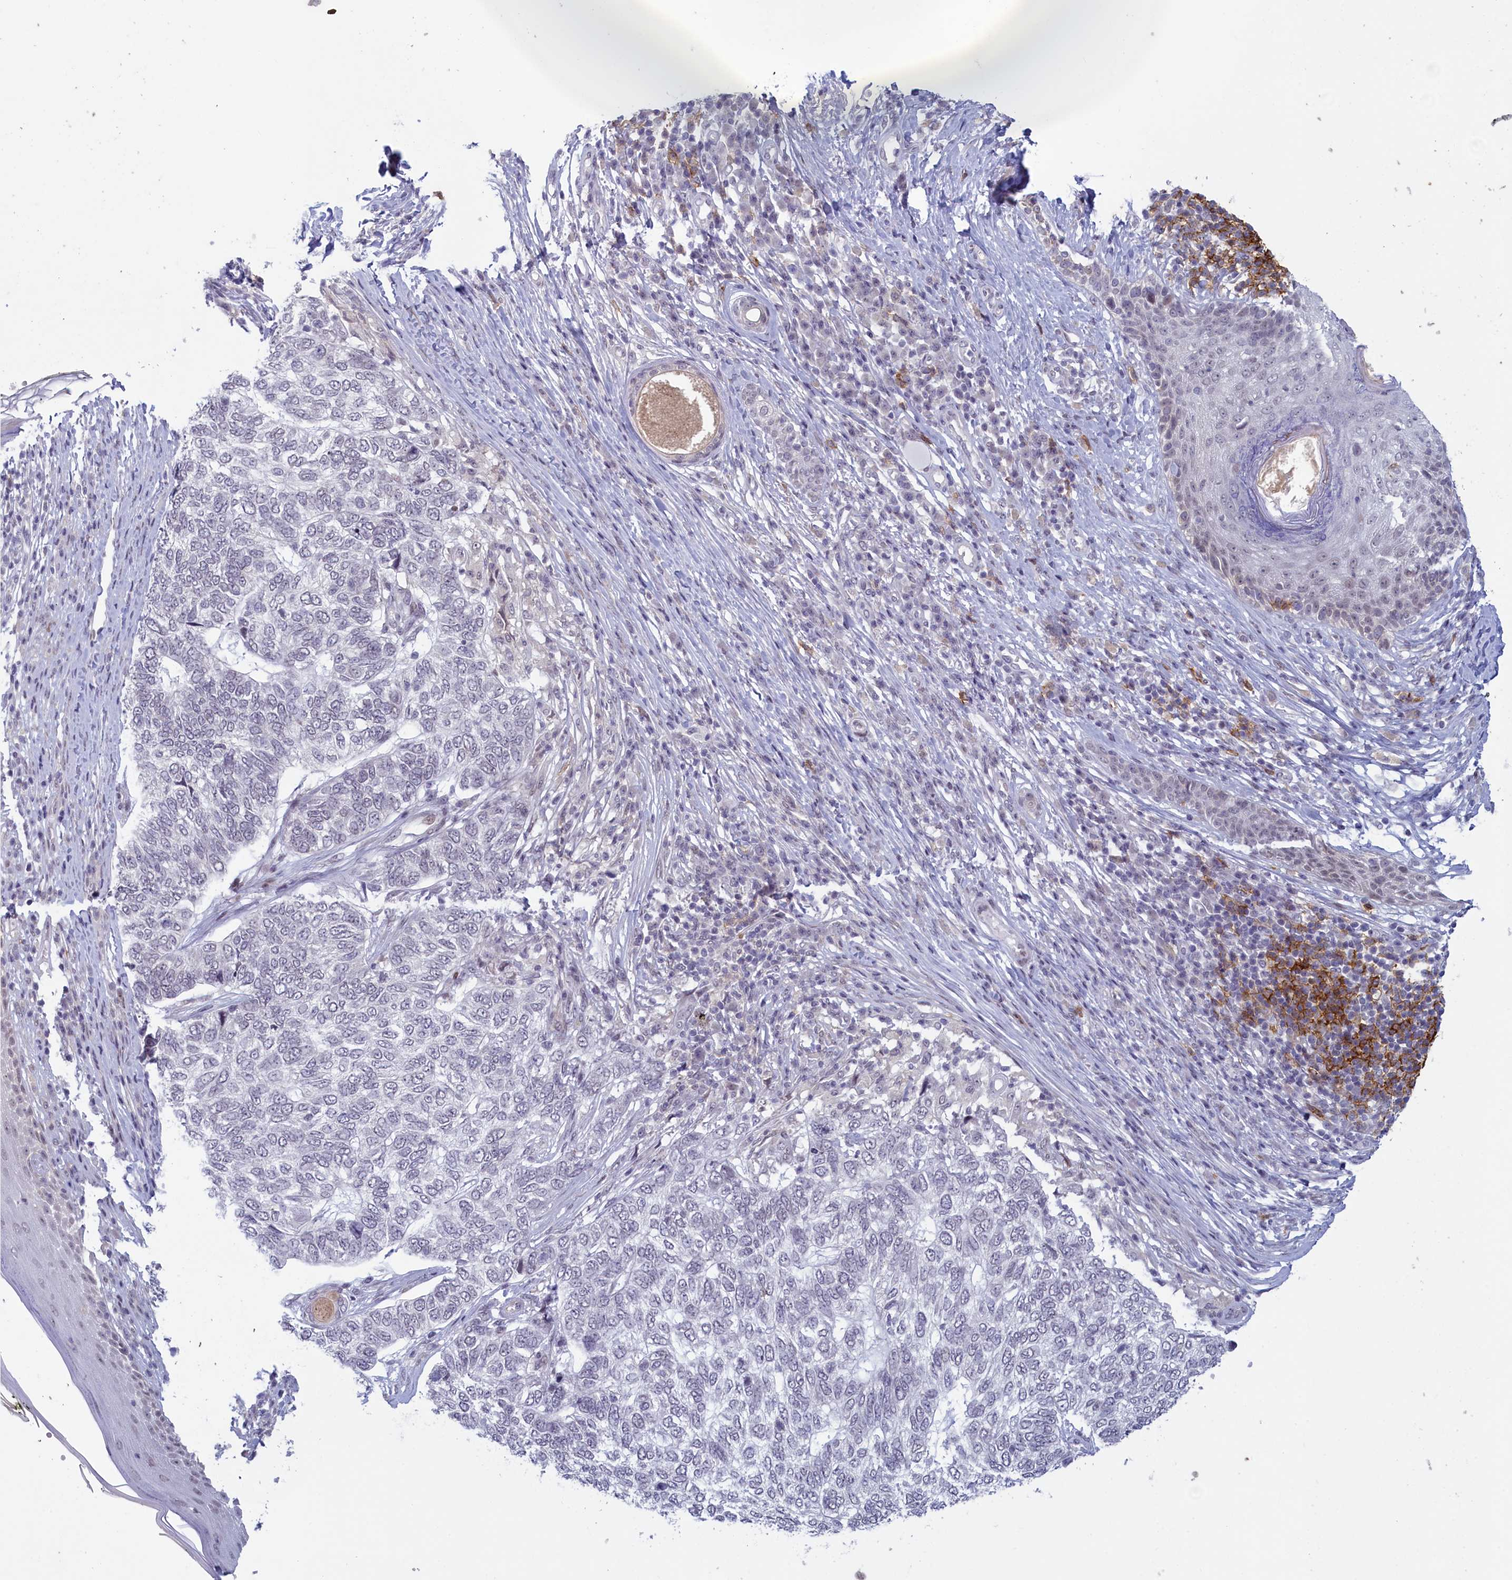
{"staining": {"intensity": "negative", "quantity": "none", "location": "none"}, "tissue": "skin cancer", "cell_type": "Tumor cells", "image_type": "cancer", "snomed": [{"axis": "morphology", "description": "Basal cell carcinoma"}, {"axis": "topography", "description": "Skin"}], "caption": "DAB (3,3'-diaminobenzidine) immunohistochemical staining of basal cell carcinoma (skin) displays no significant staining in tumor cells. Nuclei are stained in blue.", "gene": "ATF7IP2", "patient": {"sex": "female", "age": 65}}